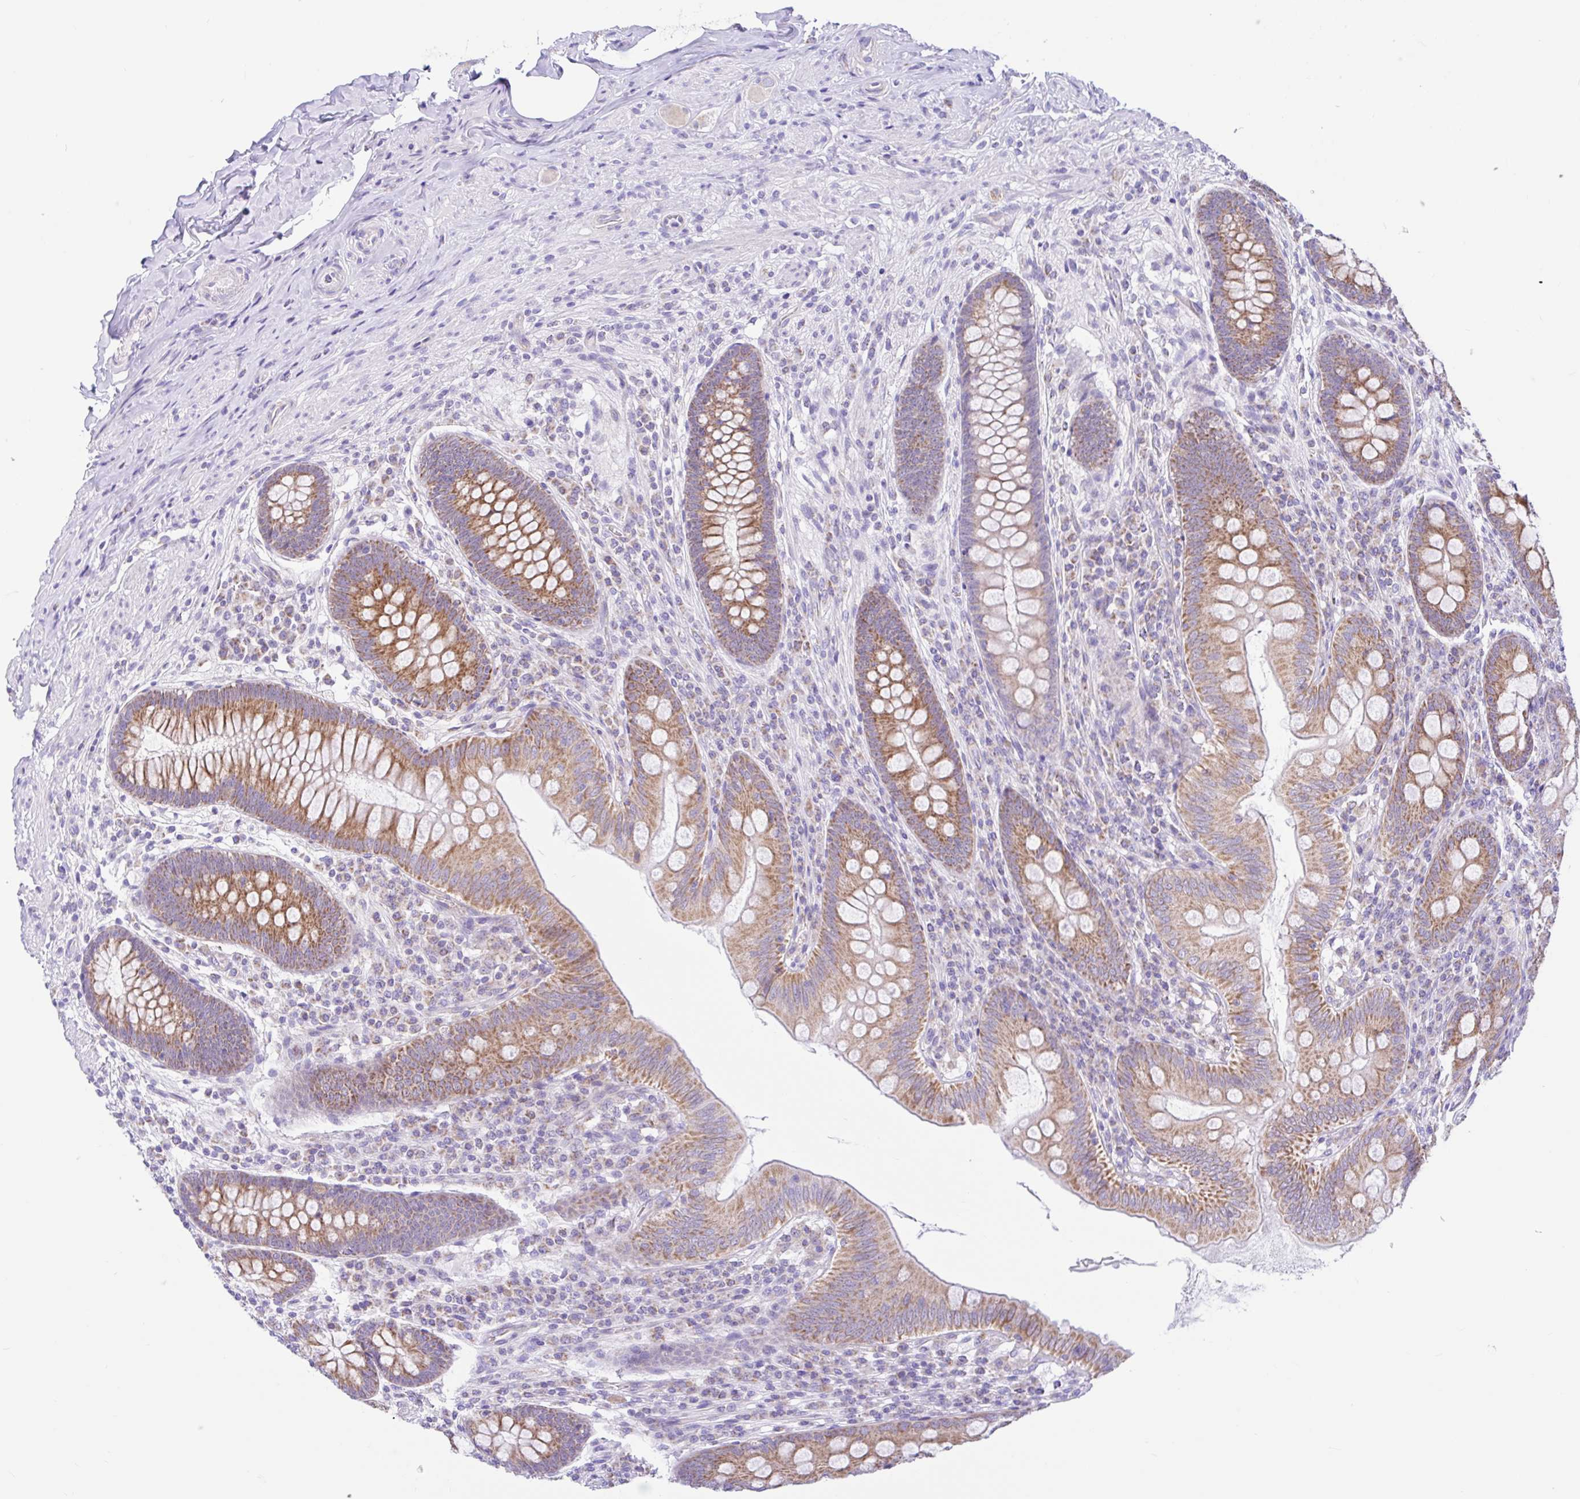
{"staining": {"intensity": "moderate", "quantity": ">75%", "location": "cytoplasmic/membranous"}, "tissue": "appendix", "cell_type": "Glandular cells", "image_type": "normal", "snomed": [{"axis": "morphology", "description": "Normal tissue, NOS"}, {"axis": "topography", "description": "Appendix"}], "caption": "Protein expression analysis of benign appendix reveals moderate cytoplasmic/membranous staining in approximately >75% of glandular cells. The protein is stained brown, and the nuclei are stained in blue (DAB (3,3'-diaminobenzidine) IHC with brightfield microscopy, high magnification).", "gene": "NDUFS2", "patient": {"sex": "male", "age": 71}}